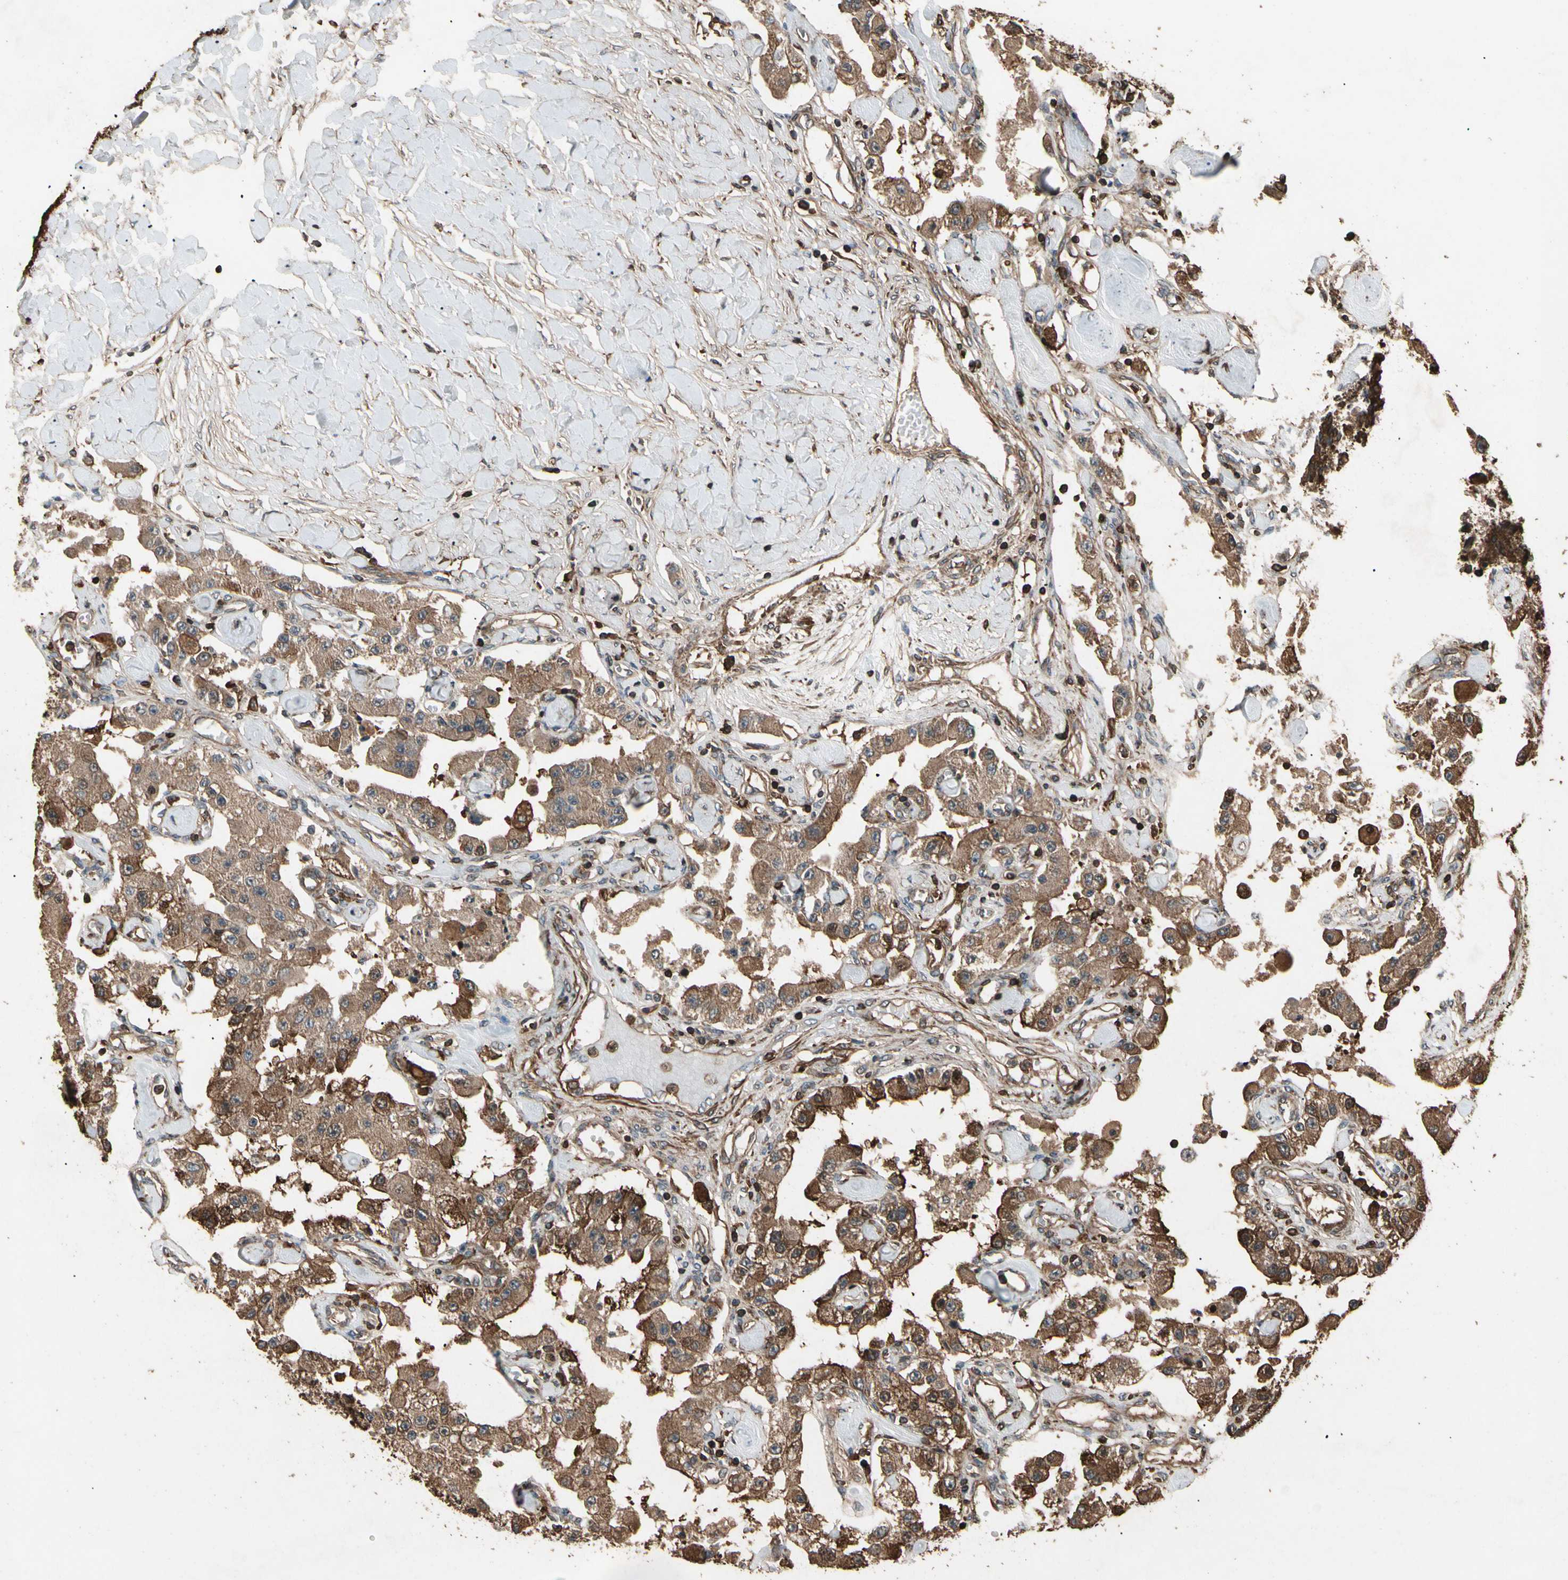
{"staining": {"intensity": "strong", "quantity": ">75%", "location": "cytoplasmic/membranous"}, "tissue": "carcinoid", "cell_type": "Tumor cells", "image_type": "cancer", "snomed": [{"axis": "morphology", "description": "Carcinoid, malignant, NOS"}, {"axis": "topography", "description": "Pancreas"}], "caption": "Approximately >75% of tumor cells in human carcinoid (malignant) show strong cytoplasmic/membranous protein staining as visualized by brown immunohistochemical staining.", "gene": "AGBL2", "patient": {"sex": "male", "age": 41}}